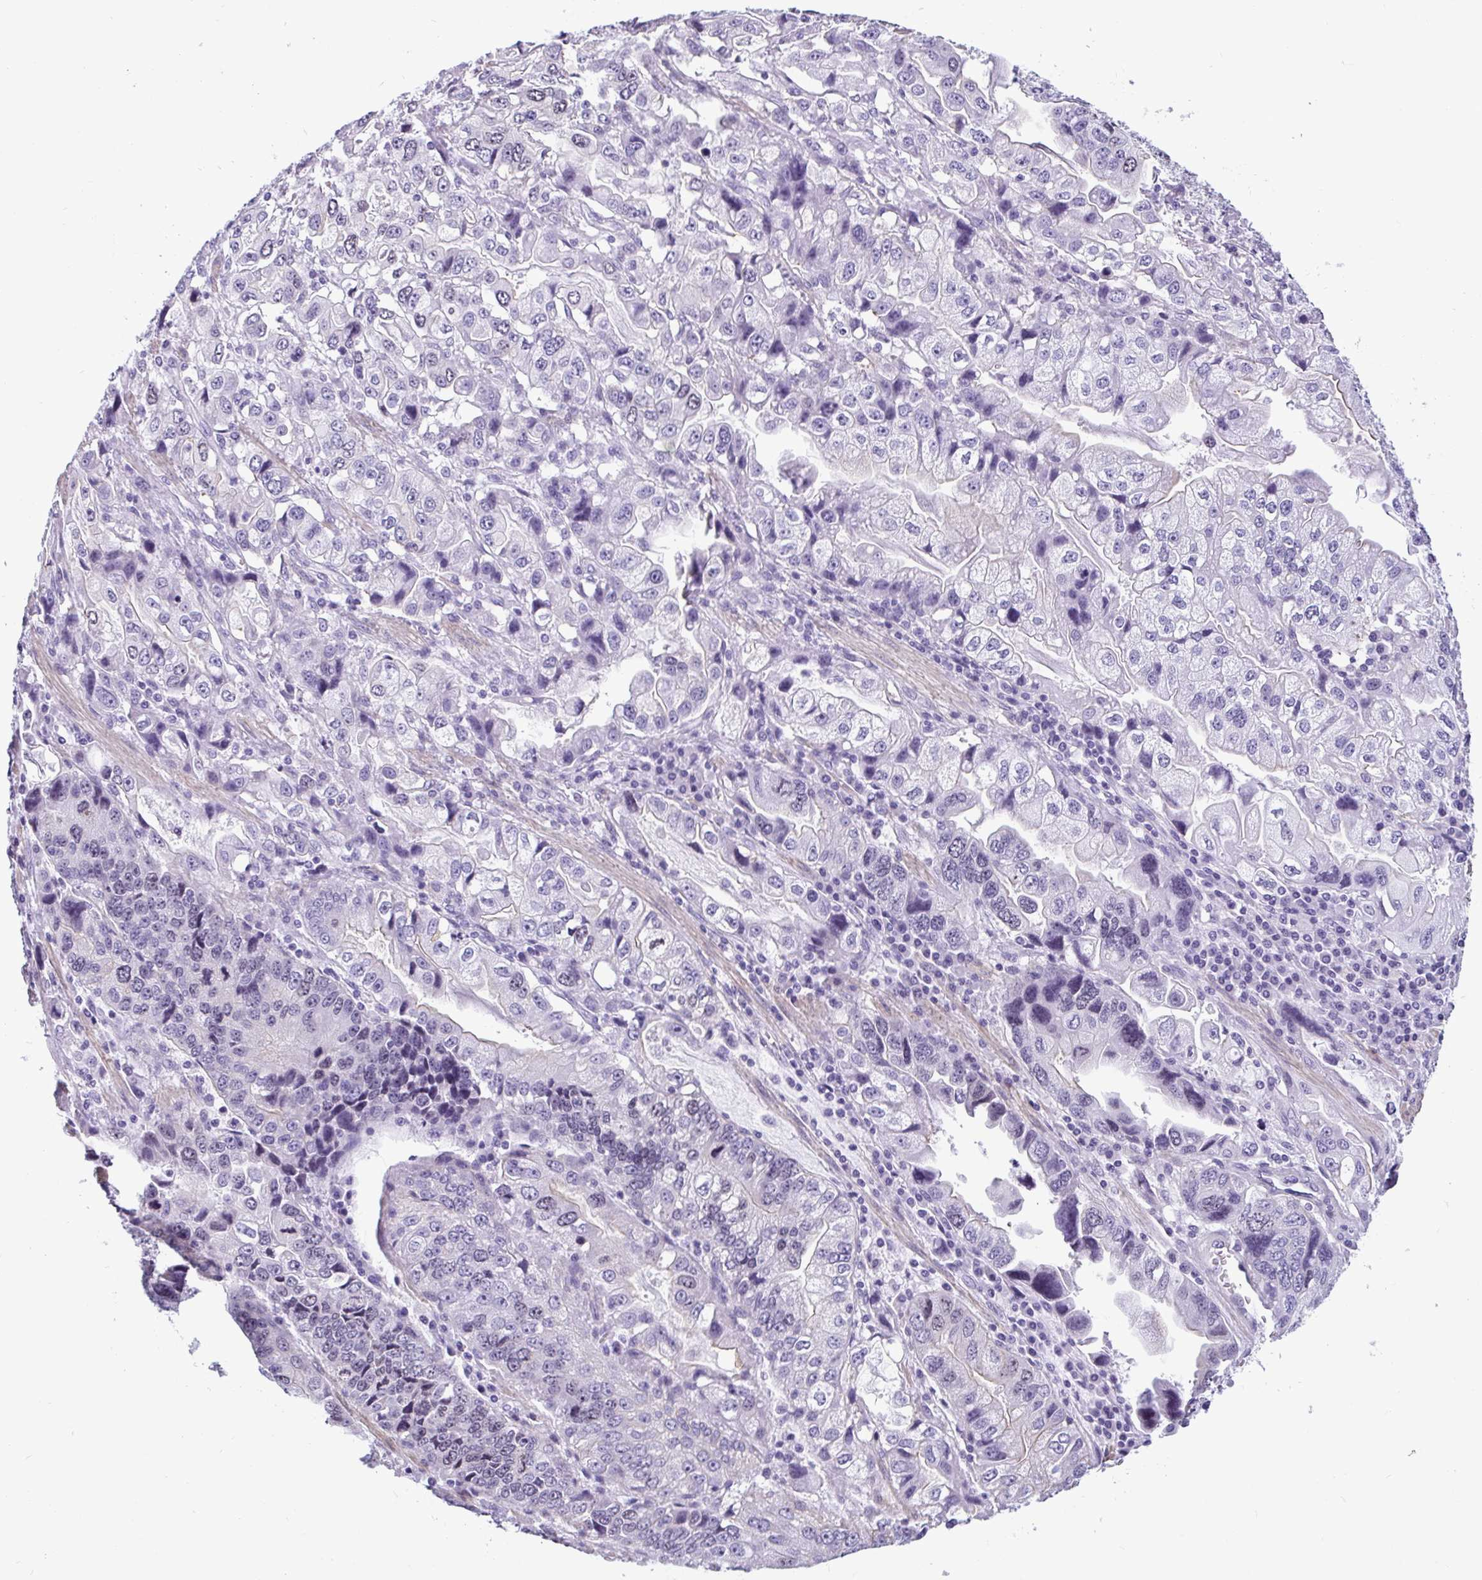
{"staining": {"intensity": "negative", "quantity": "none", "location": "none"}, "tissue": "stomach cancer", "cell_type": "Tumor cells", "image_type": "cancer", "snomed": [{"axis": "morphology", "description": "Adenocarcinoma, NOS"}, {"axis": "topography", "description": "Stomach, lower"}], "caption": "Adenocarcinoma (stomach) was stained to show a protein in brown. There is no significant staining in tumor cells.", "gene": "SUZ12", "patient": {"sex": "female", "age": 93}}